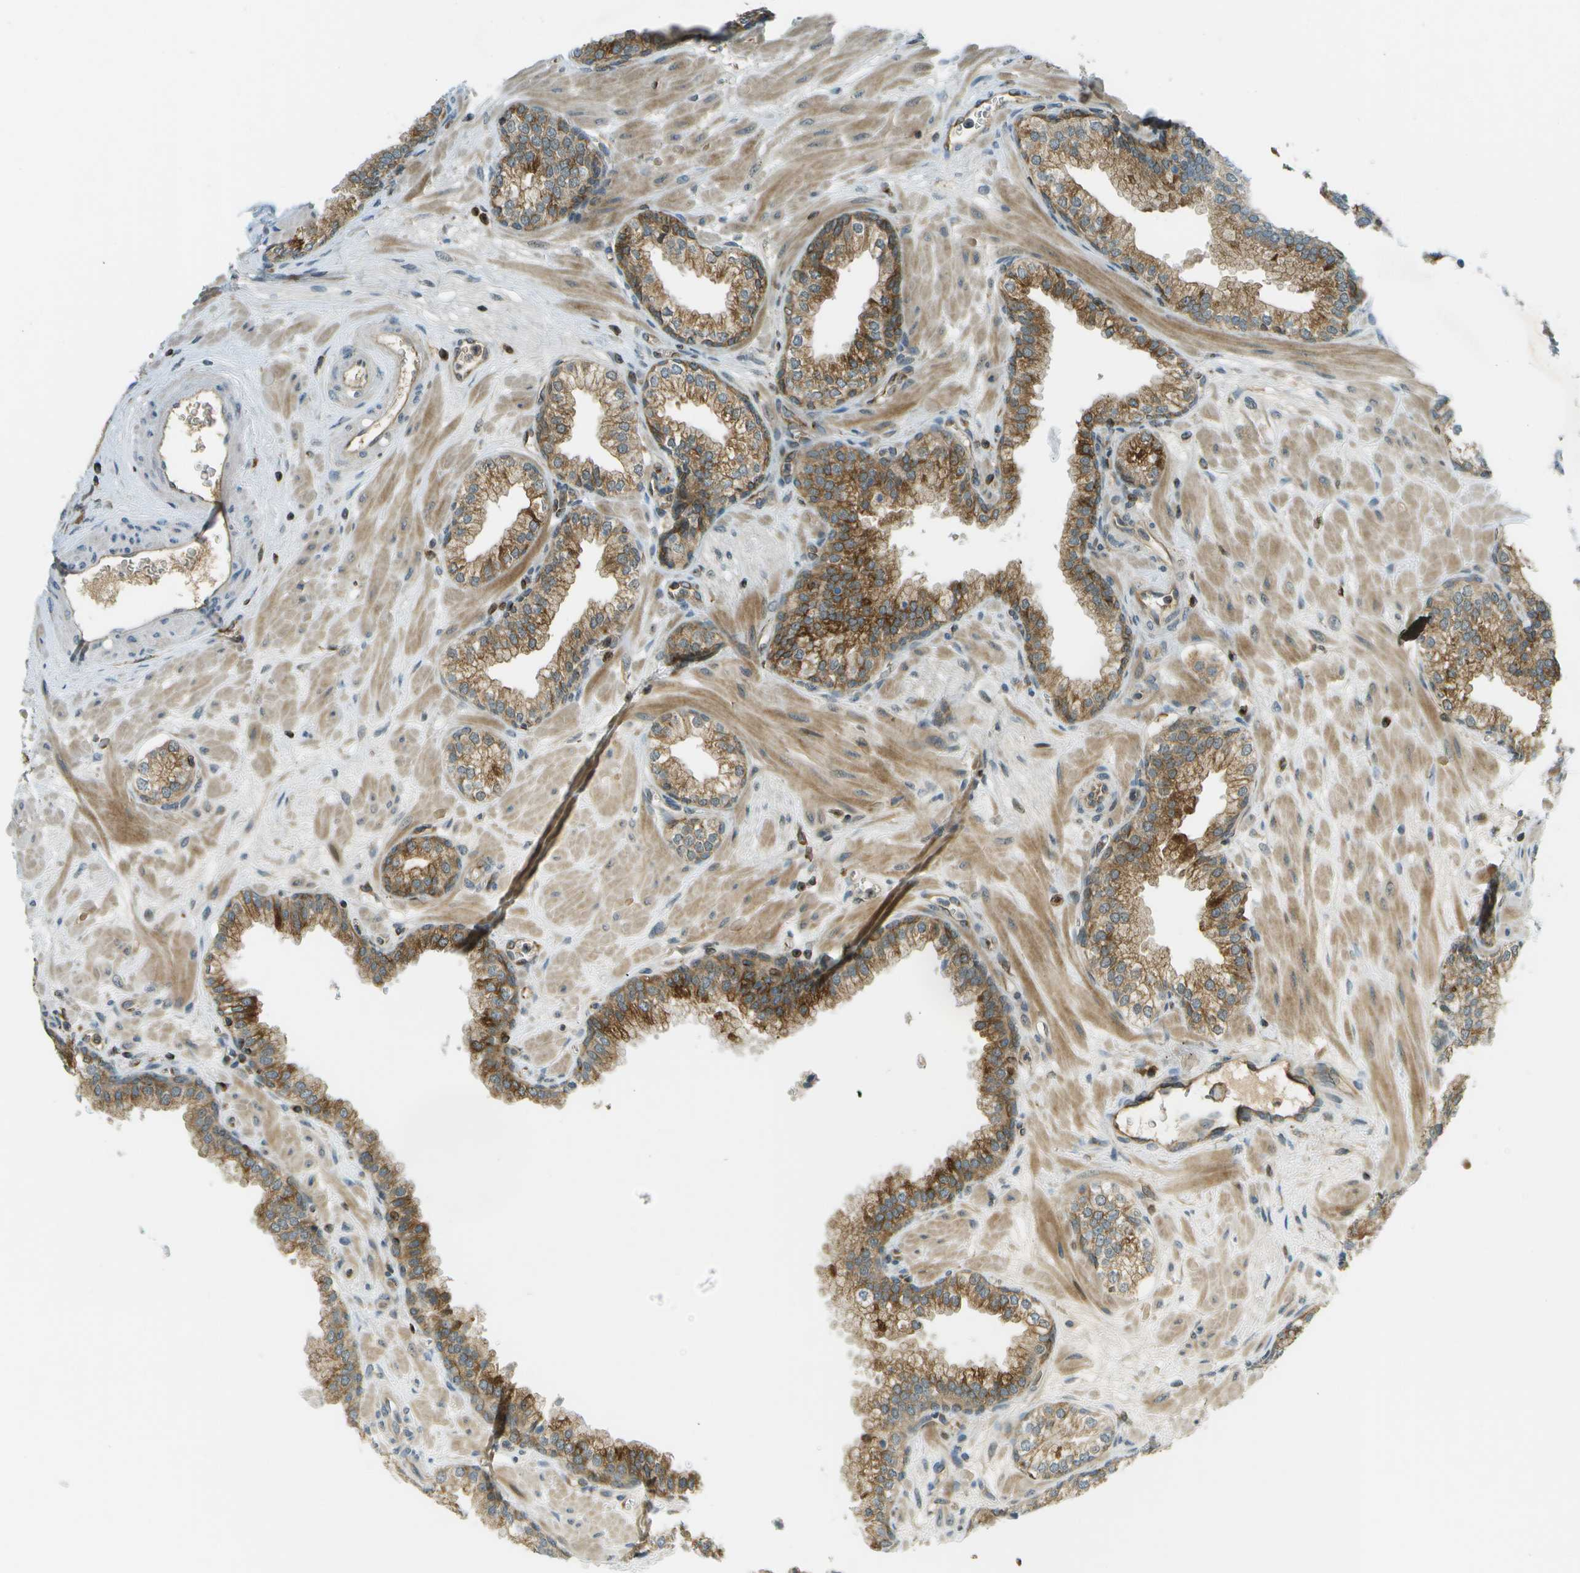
{"staining": {"intensity": "moderate", "quantity": ">75%", "location": "cytoplasmic/membranous"}, "tissue": "prostate", "cell_type": "Glandular cells", "image_type": "normal", "snomed": [{"axis": "morphology", "description": "Normal tissue, NOS"}, {"axis": "morphology", "description": "Urothelial carcinoma, Low grade"}, {"axis": "topography", "description": "Urinary bladder"}, {"axis": "topography", "description": "Prostate"}], "caption": "A photomicrograph showing moderate cytoplasmic/membranous positivity in approximately >75% of glandular cells in benign prostate, as visualized by brown immunohistochemical staining.", "gene": "TMTC1", "patient": {"sex": "male", "age": 60}}